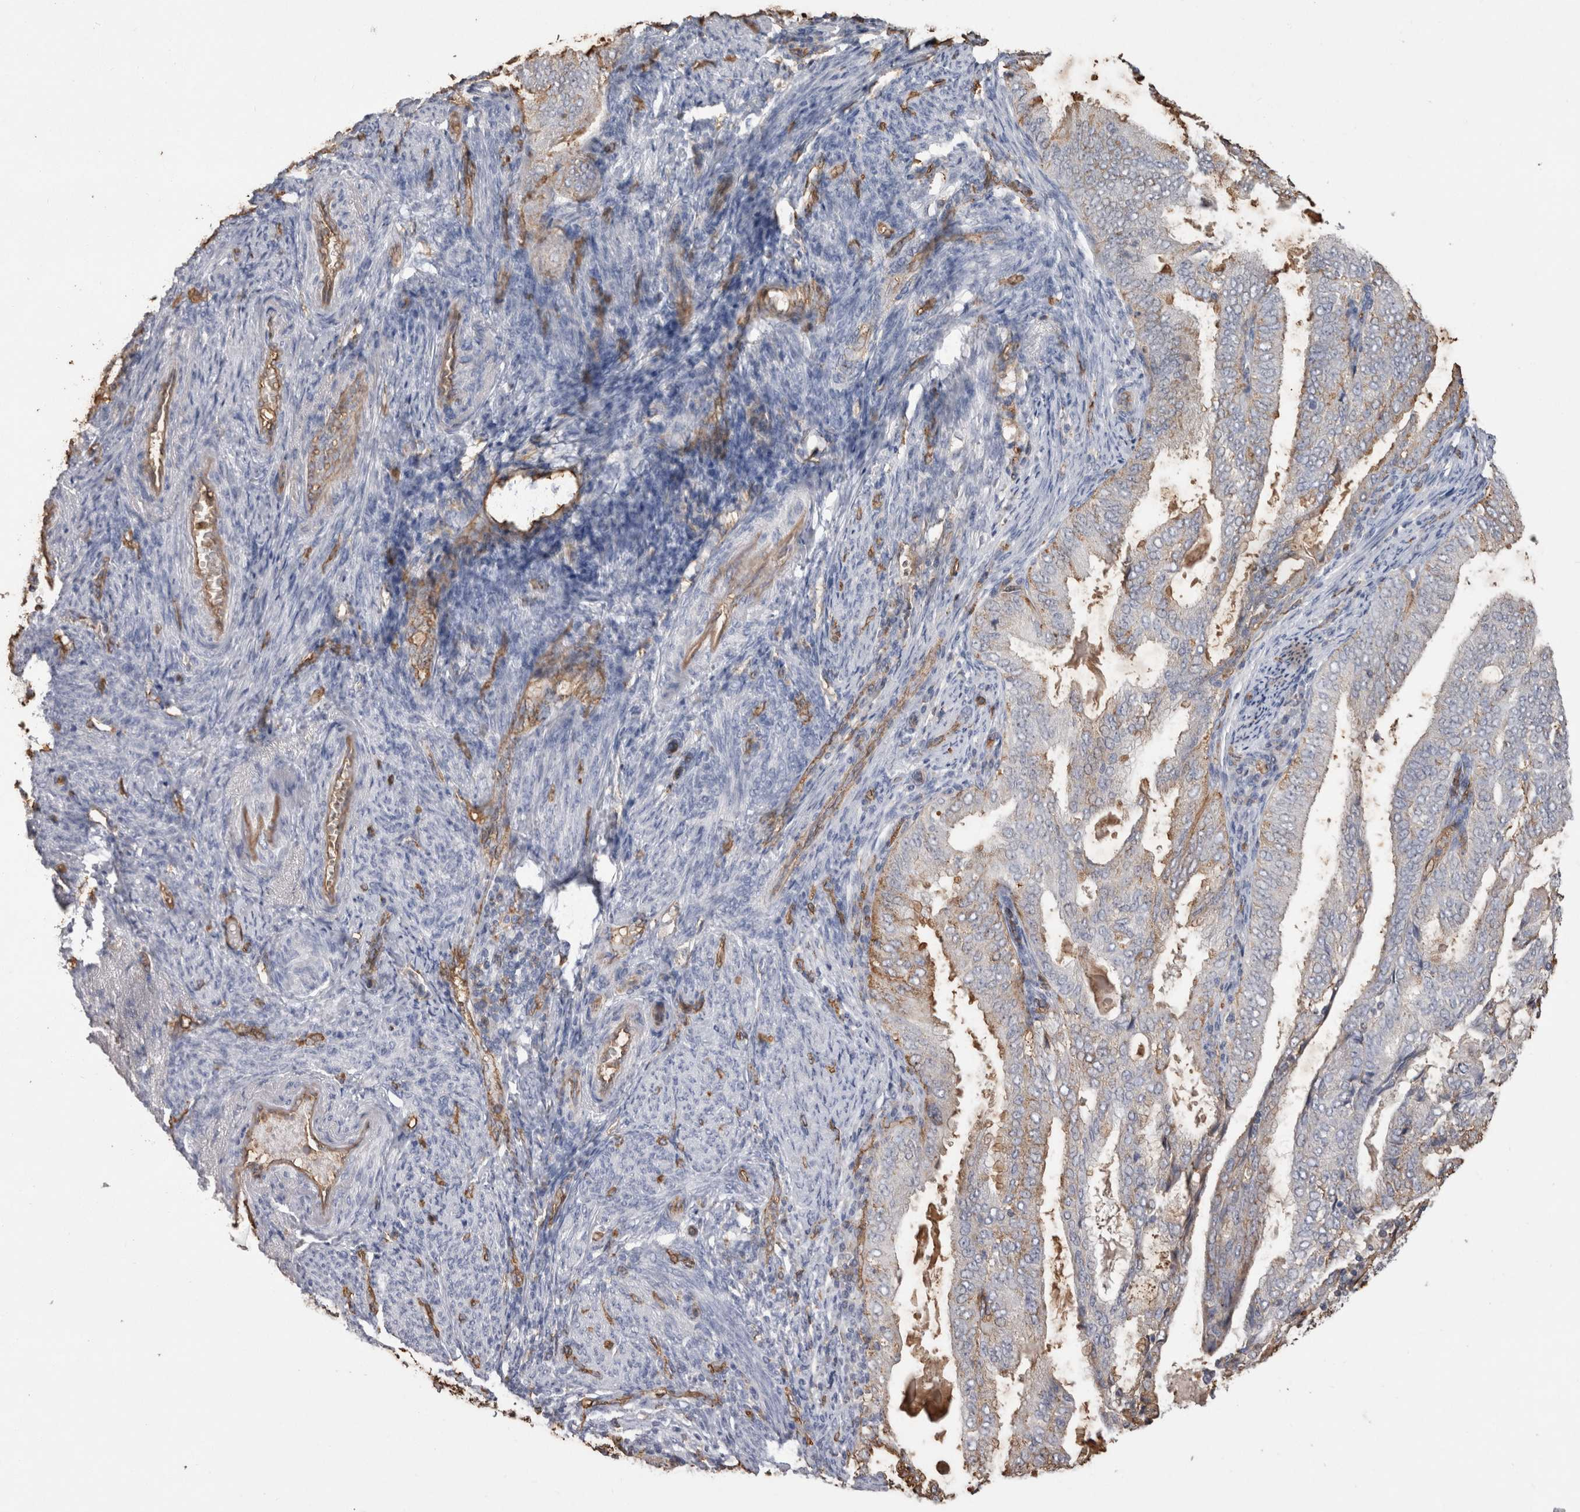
{"staining": {"intensity": "moderate", "quantity": "<25%", "location": "cytoplasmic/membranous"}, "tissue": "endometrial cancer", "cell_type": "Tumor cells", "image_type": "cancer", "snomed": [{"axis": "morphology", "description": "Adenocarcinoma, NOS"}, {"axis": "topography", "description": "Endometrium"}], "caption": "DAB (3,3'-diaminobenzidine) immunohistochemical staining of human endometrial cancer (adenocarcinoma) shows moderate cytoplasmic/membranous protein positivity in about <25% of tumor cells.", "gene": "IL17RC", "patient": {"sex": "female", "age": 58}}